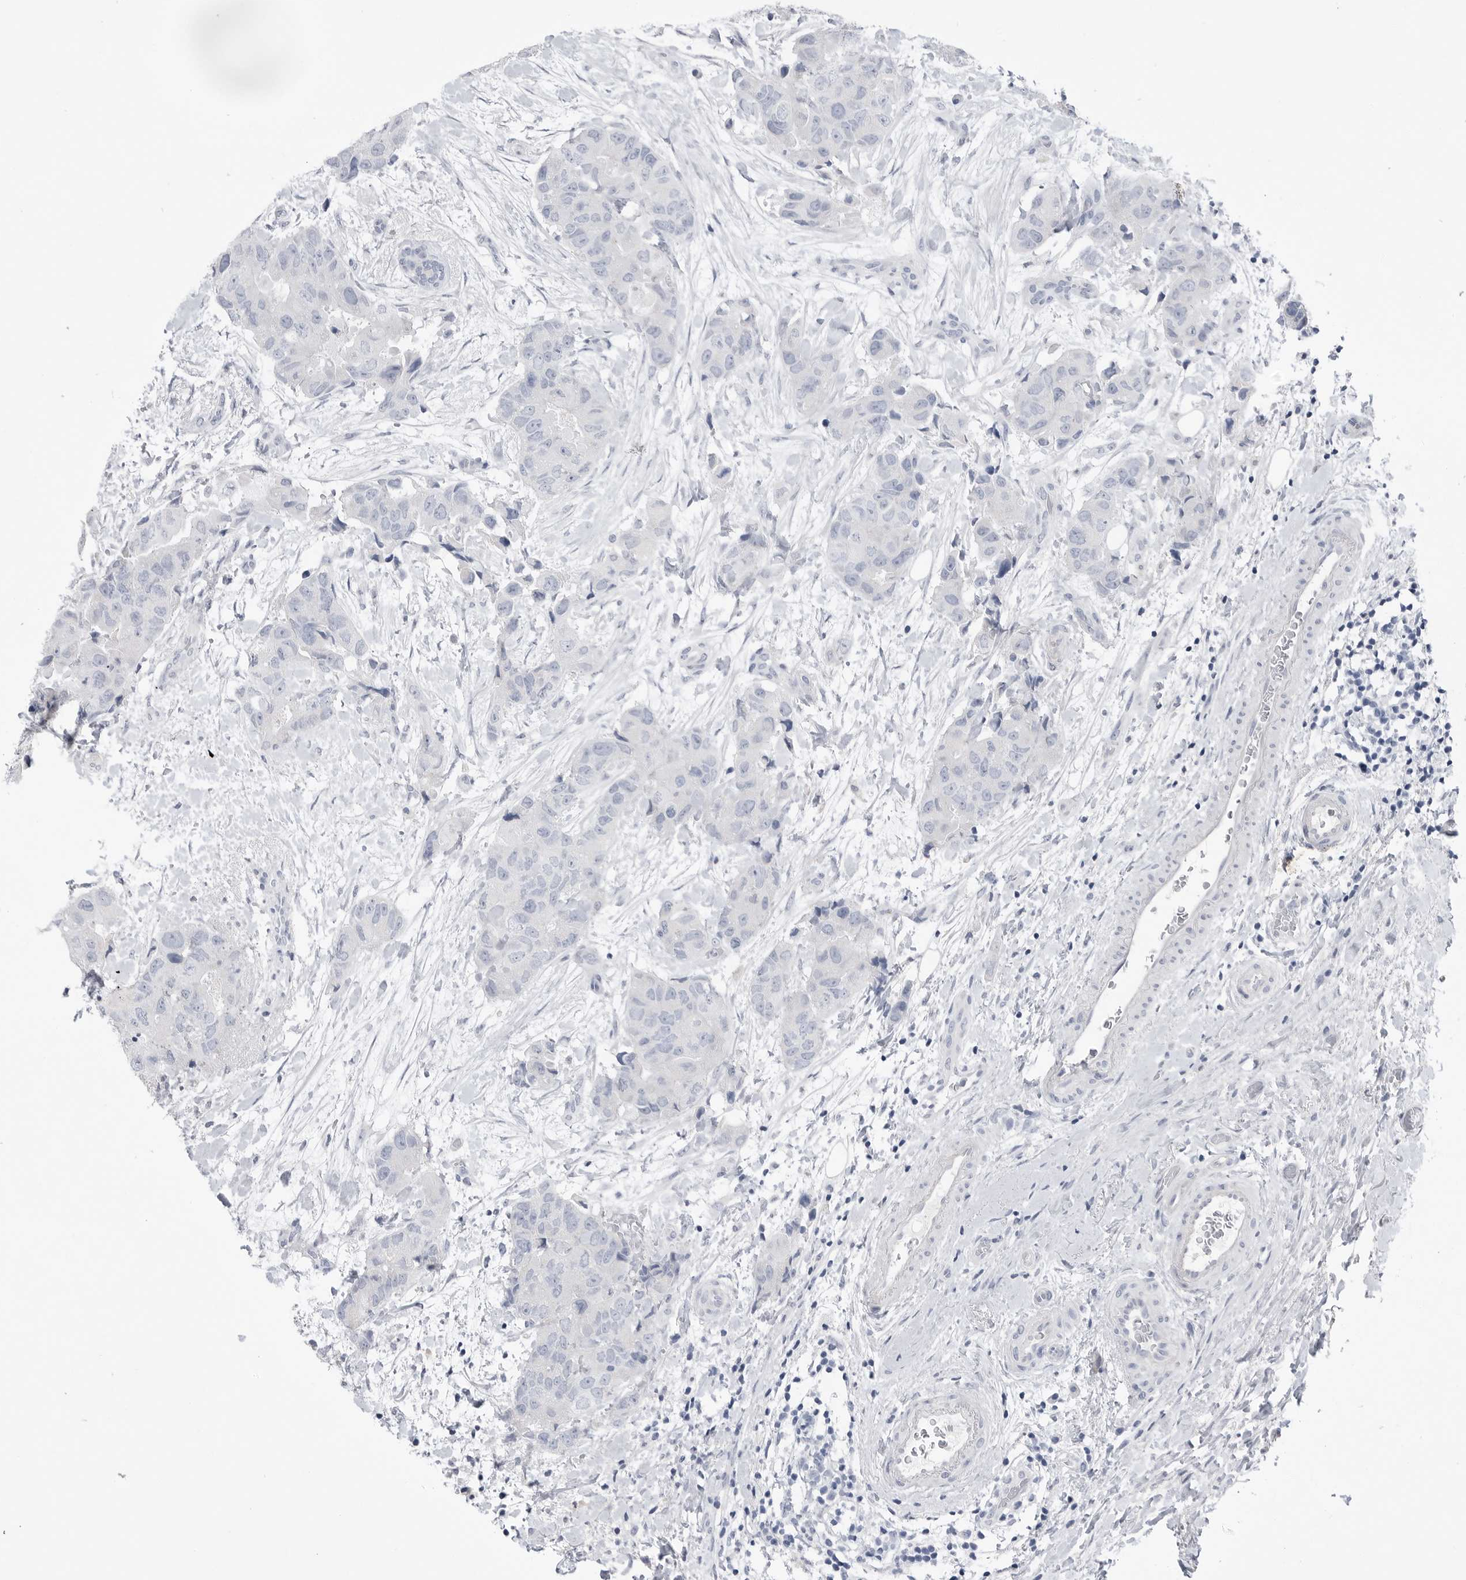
{"staining": {"intensity": "negative", "quantity": "none", "location": "none"}, "tissue": "breast cancer", "cell_type": "Tumor cells", "image_type": "cancer", "snomed": [{"axis": "morphology", "description": "Duct carcinoma"}, {"axis": "topography", "description": "Breast"}], "caption": "Tumor cells show no significant protein staining in breast cancer. (Brightfield microscopy of DAB (3,3'-diaminobenzidine) immunohistochemistry at high magnification).", "gene": "ABHD12", "patient": {"sex": "female", "age": 62}}